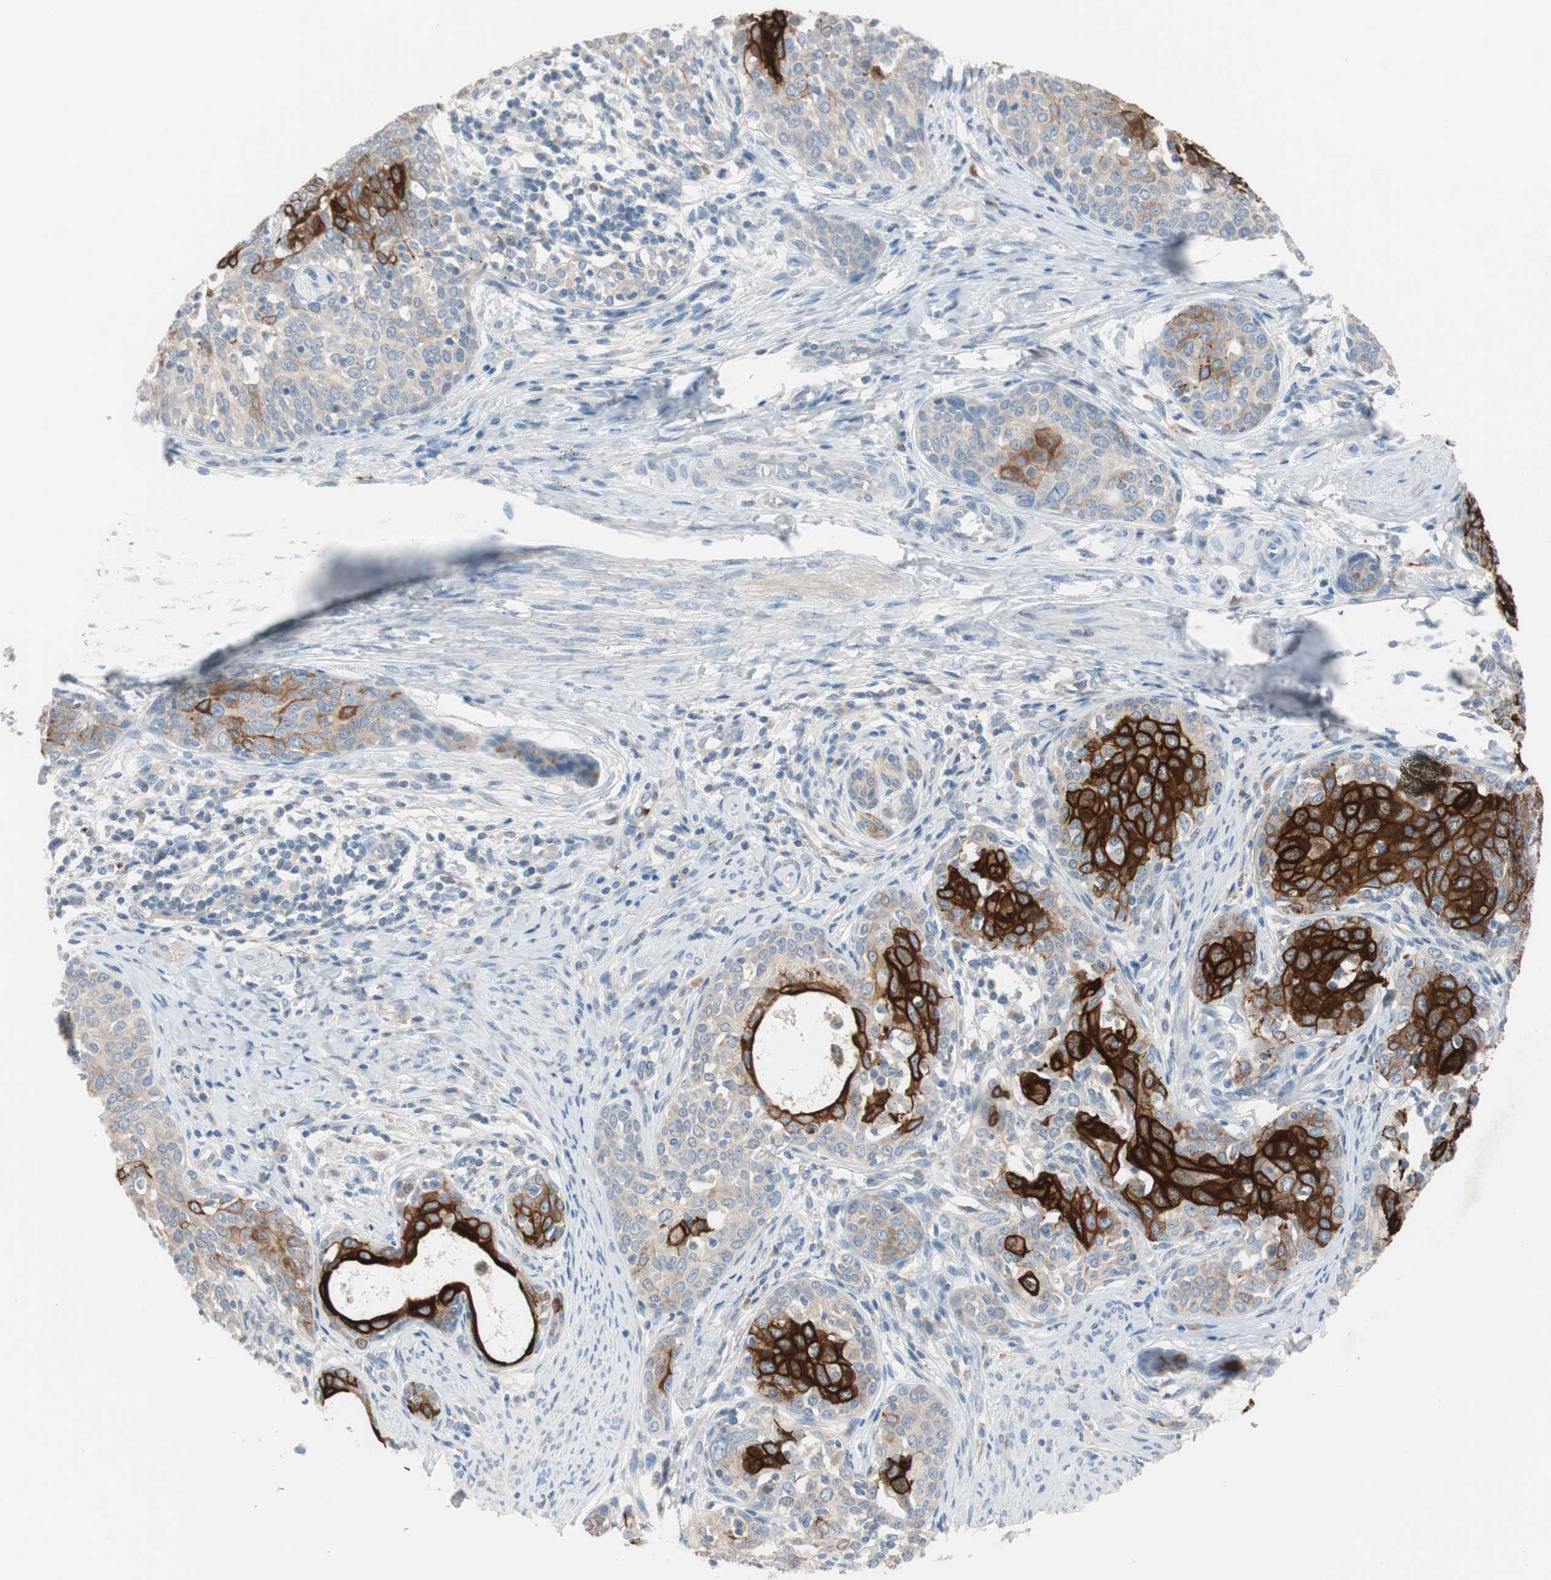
{"staining": {"intensity": "strong", "quantity": "25%-75%", "location": "cytoplasmic/membranous"}, "tissue": "cervical cancer", "cell_type": "Tumor cells", "image_type": "cancer", "snomed": [{"axis": "morphology", "description": "Squamous cell carcinoma, NOS"}, {"axis": "morphology", "description": "Adenocarcinoma, NOS"}, {"axis": "topography", "description": "Cervix"}], "caption": "Protein expression analysis of cervical squamous cell carcinoma shows strong cytoplasmic/membranous staining in about 25%-75% of tumor cells.", "gene": "CLEC4D", "patient": {"sex": "female", "age": 52}}